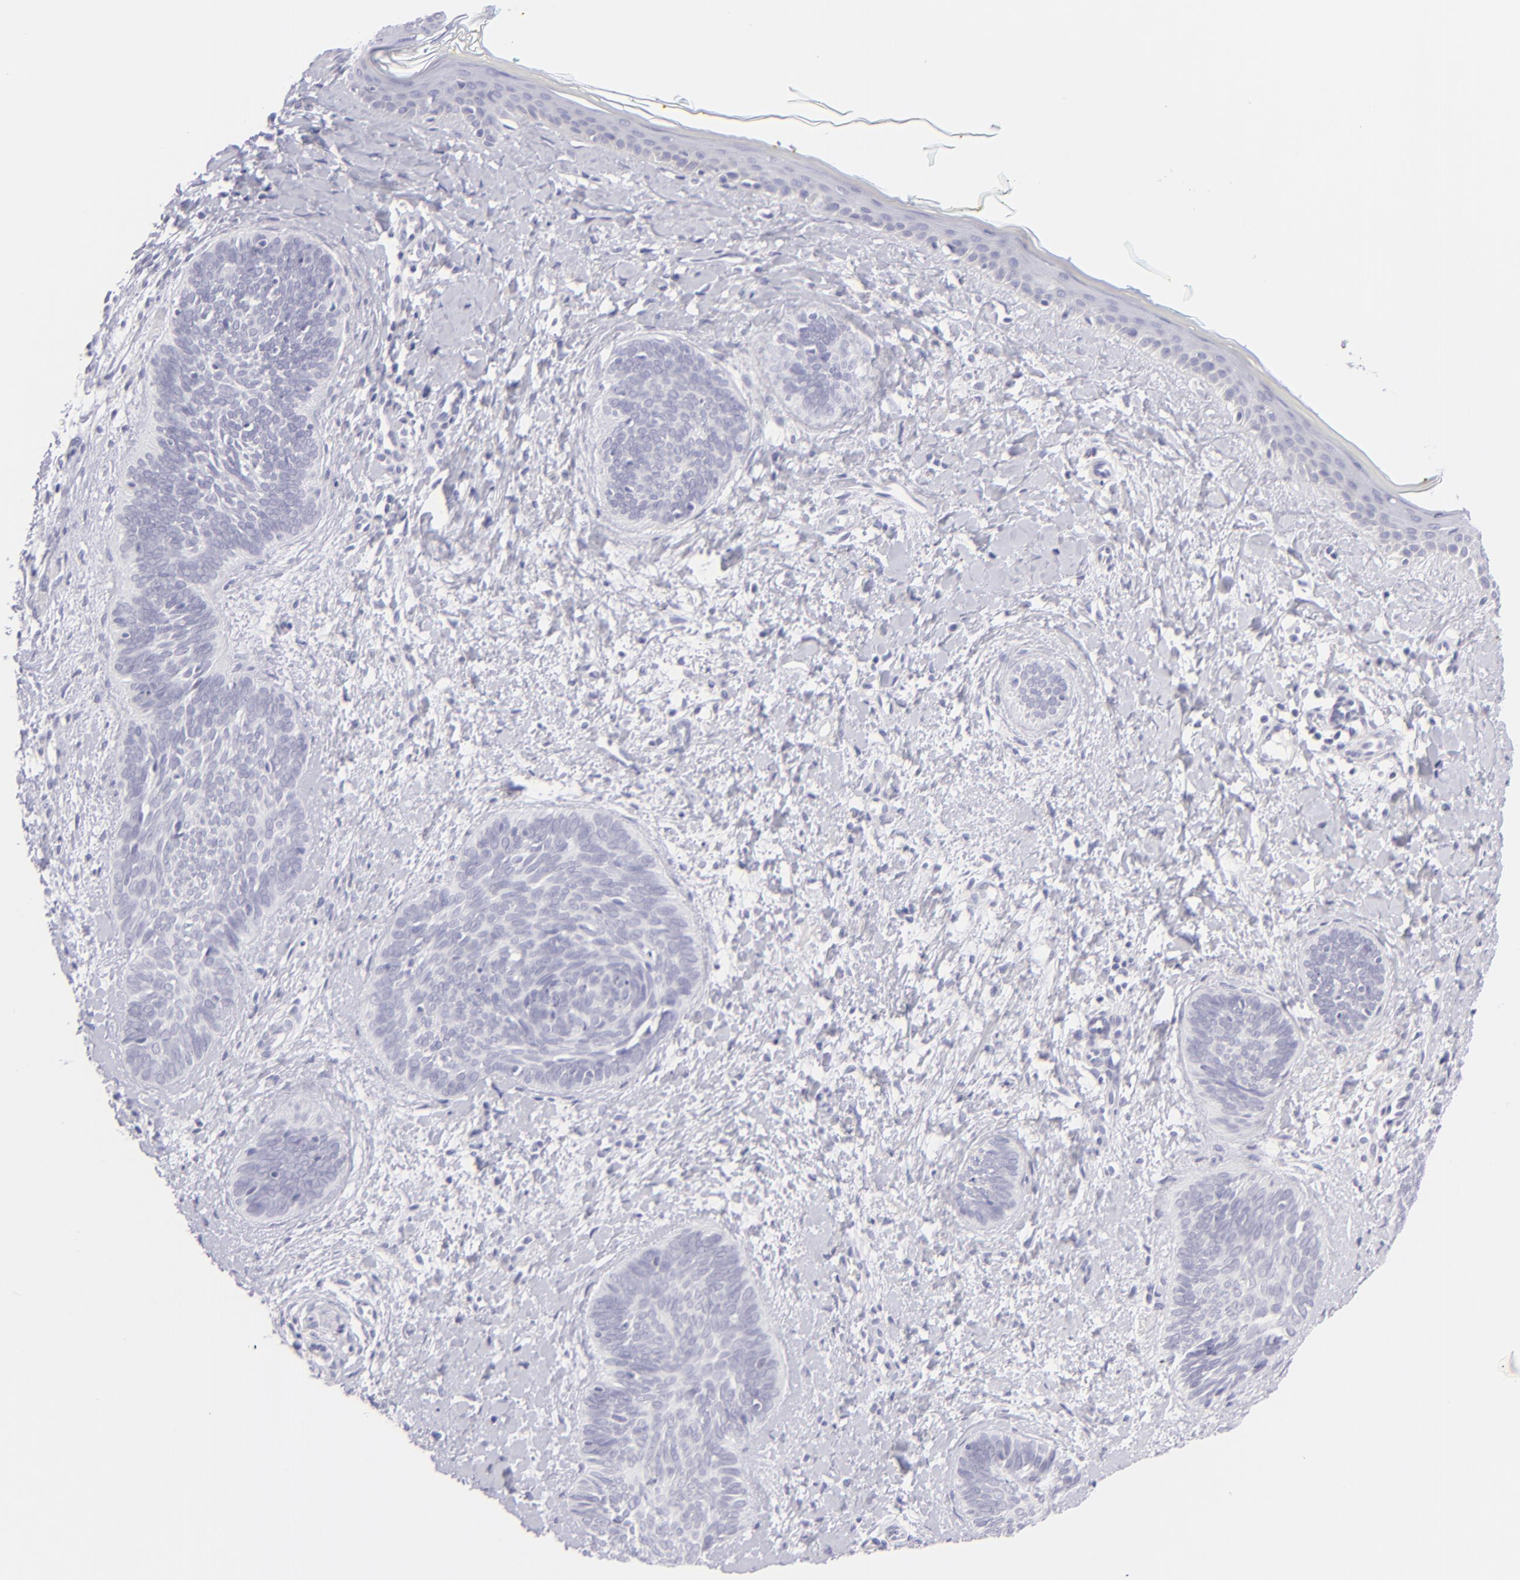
{"staining": {"intensity": "negative", "quantity": "none", "location": "none"}, "tissue": "skin cancer", "cell_type": "Tumor cells", "image_type": "cancer", "snomed": [{"axis": "morphology", "description": "Basal cell carcinoma"}, {"axis": "topography", "description": "Skin"}], "caption": "An IHC histopathology image of skin cancer is shown. There is no staining in tumor cells of skin cancer.", "gene": "FCER2", "patient": {"sex": "female", "age": 81}}